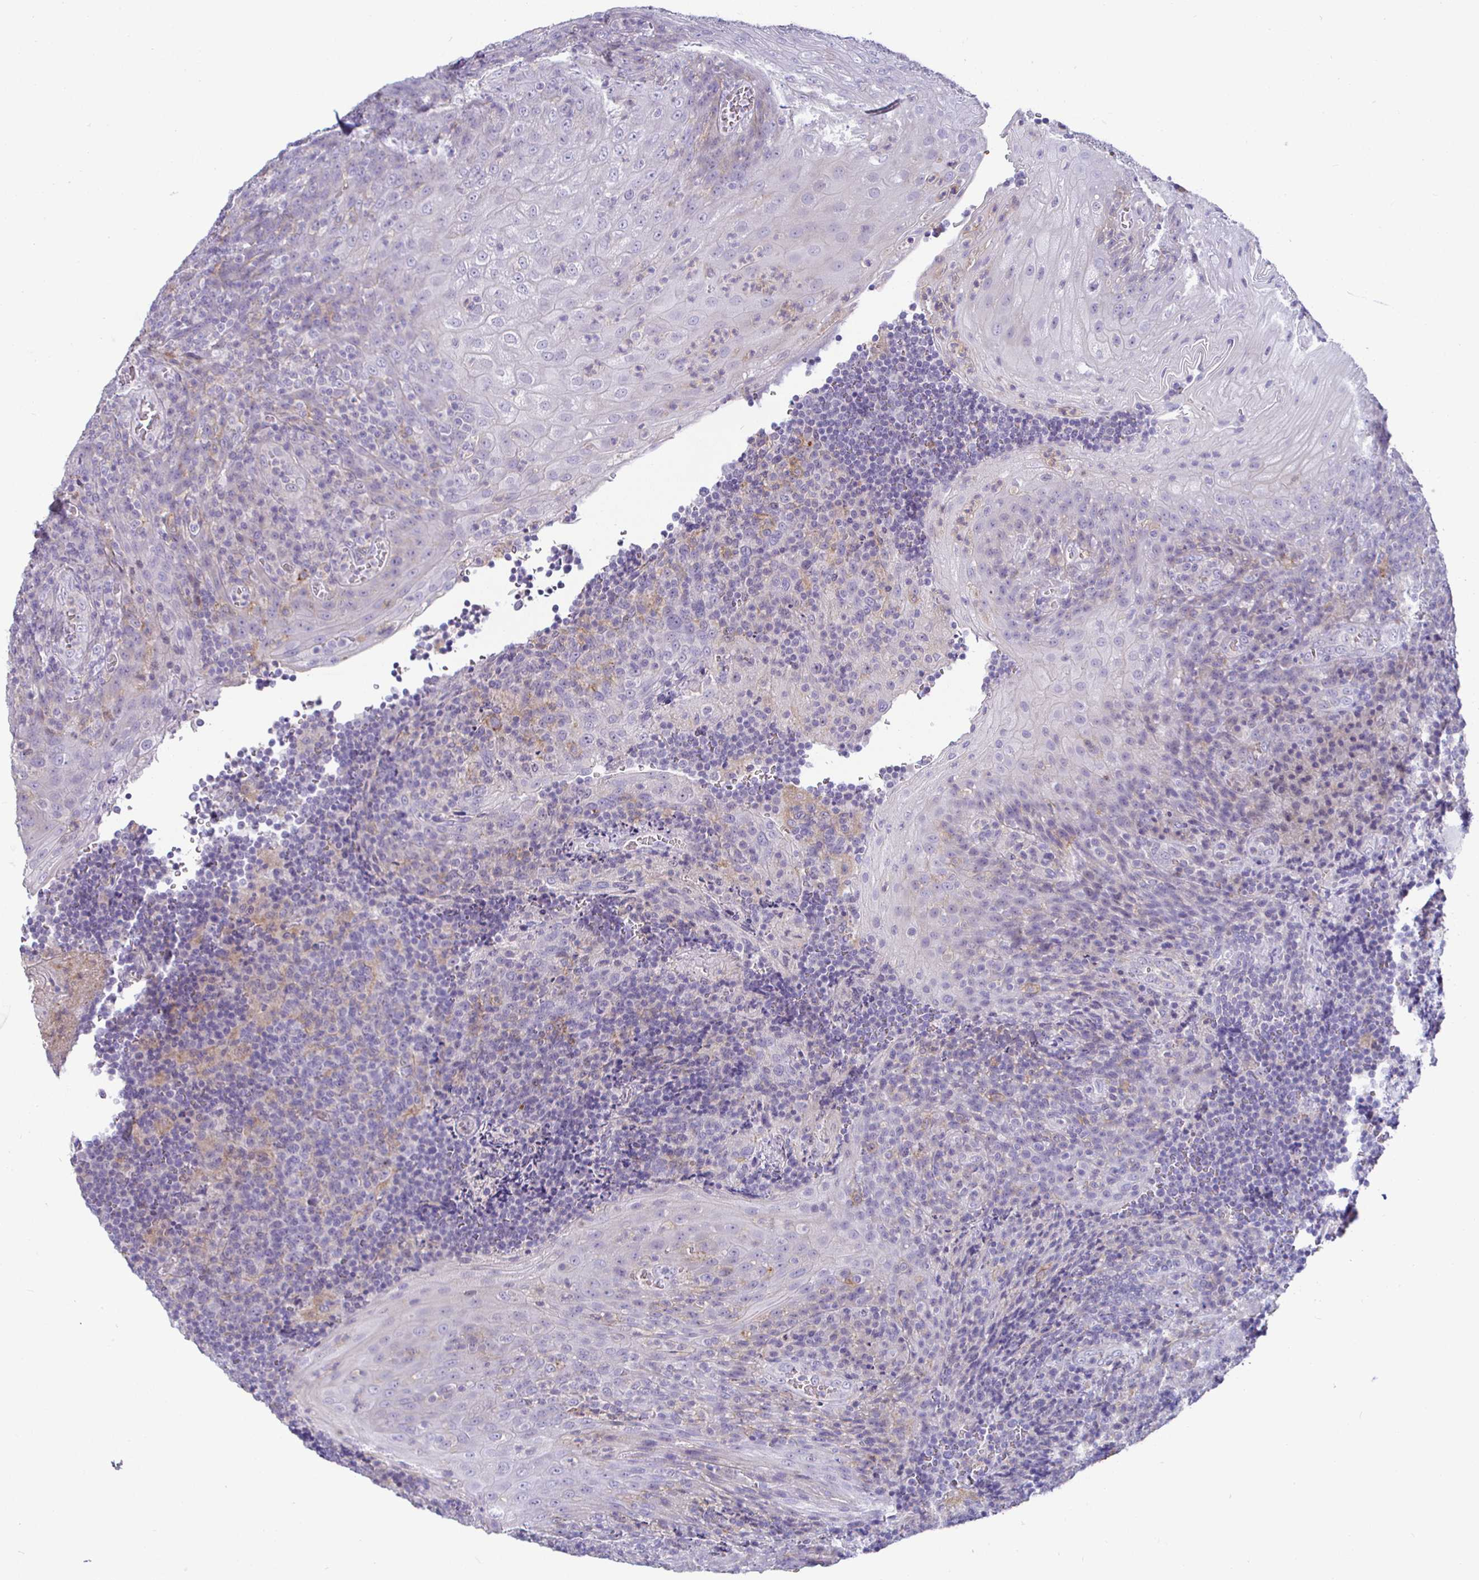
{"staining": {"intensity": "negative", "quantity": "none", "location": "none"}, "tissue": "tonsil", "cell_type": "Germinal center cells", "image_type": "normal", "snomed": [{"axis": "morphology", "description": "Normal tissue, NOS"}, {"axis": "topography", "description": "Tonsil"}], "caption": "Tonsil was stained to show a protein in brown. There is no significant staining in germinal center cells. (Immunohistochemistry (ihc), brightfield microscopy, high magnification).", "gene": "SIRPA", "patient": {"sex": "male", "age": 17}}